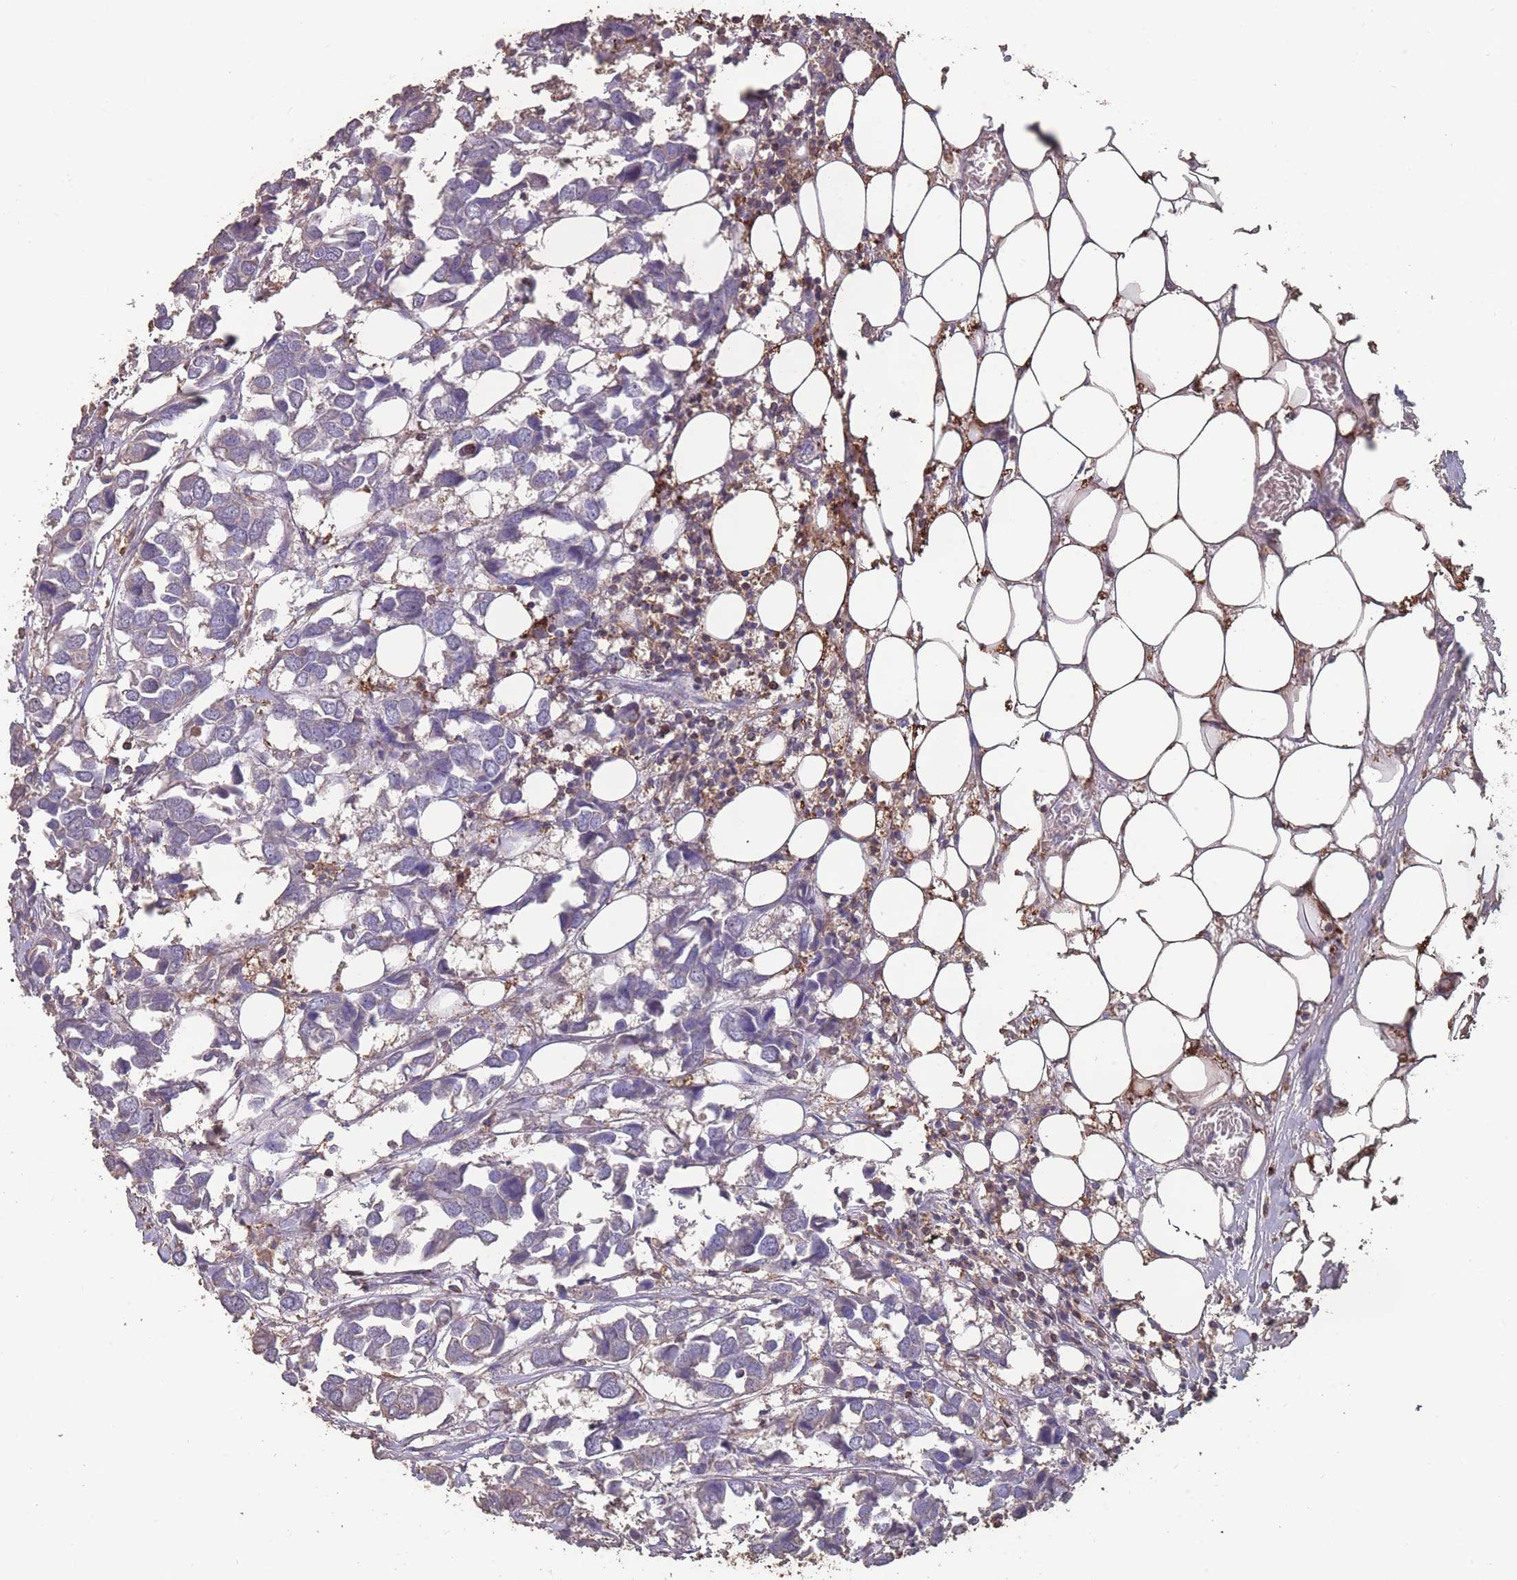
{"staining": {"intensity": "negative", "quantity": "none", "location": "none"}, "tissue": "breast cancer", "cell_type": "Tumor cells", "image_type": "cancer", "snomed": [{"axis": "morphology", "description": "Duct carcinoma"}, {"axis": "topography", "description": "Breast"}], "caption": "Breast cancer (invasive ductal carcinoma) was stained to show a protein in brown. There is no significant staining in tumor cells.", "gene": "CD33", "patient": {"sex": "female", "age": 83}}